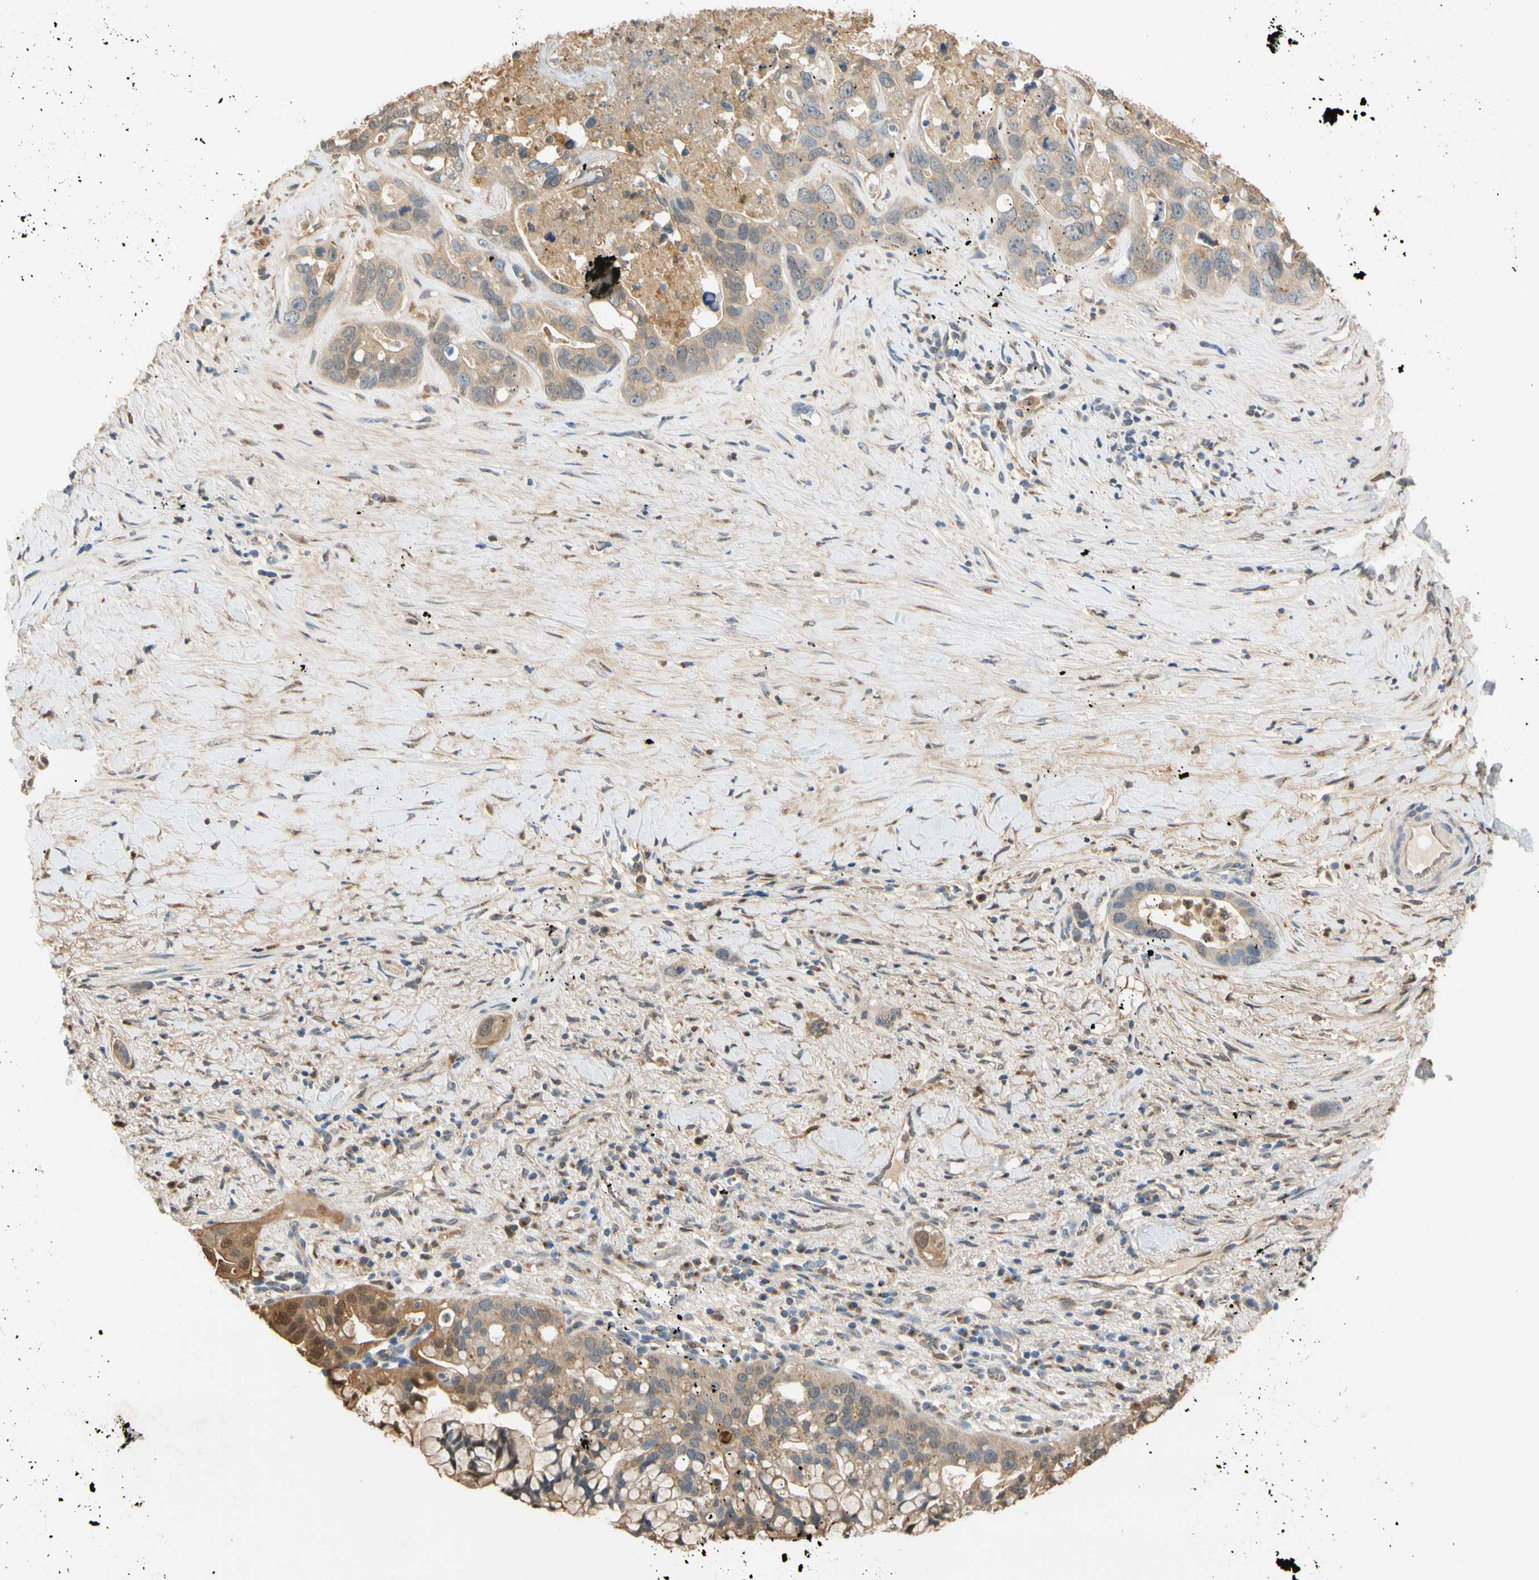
{"staining": {"intensity": "weak", "quantity": ">75%", "location": "cytoplasmic/membranous"}, "tissue": "liver cancer", "cell_type": "Tumor cells", "image_type": "cancer", "snomed": [{"axis": "morphology", "description": "Cholangiocarcinoma"}, {"axis": "topography", "description": "Liver"}], "caption": "Immunohistochemical staining of human liver cancer exhibits weak cytoplasmic/membranous protein positivity in about >75% of tumor cells. The staining was performed using DAB, with brown indicating positive protein expression. Nuclei are stained blue with hematoxylin.", "gene": "GPSM2", "patient": {"sex": "female", "age": 65}}